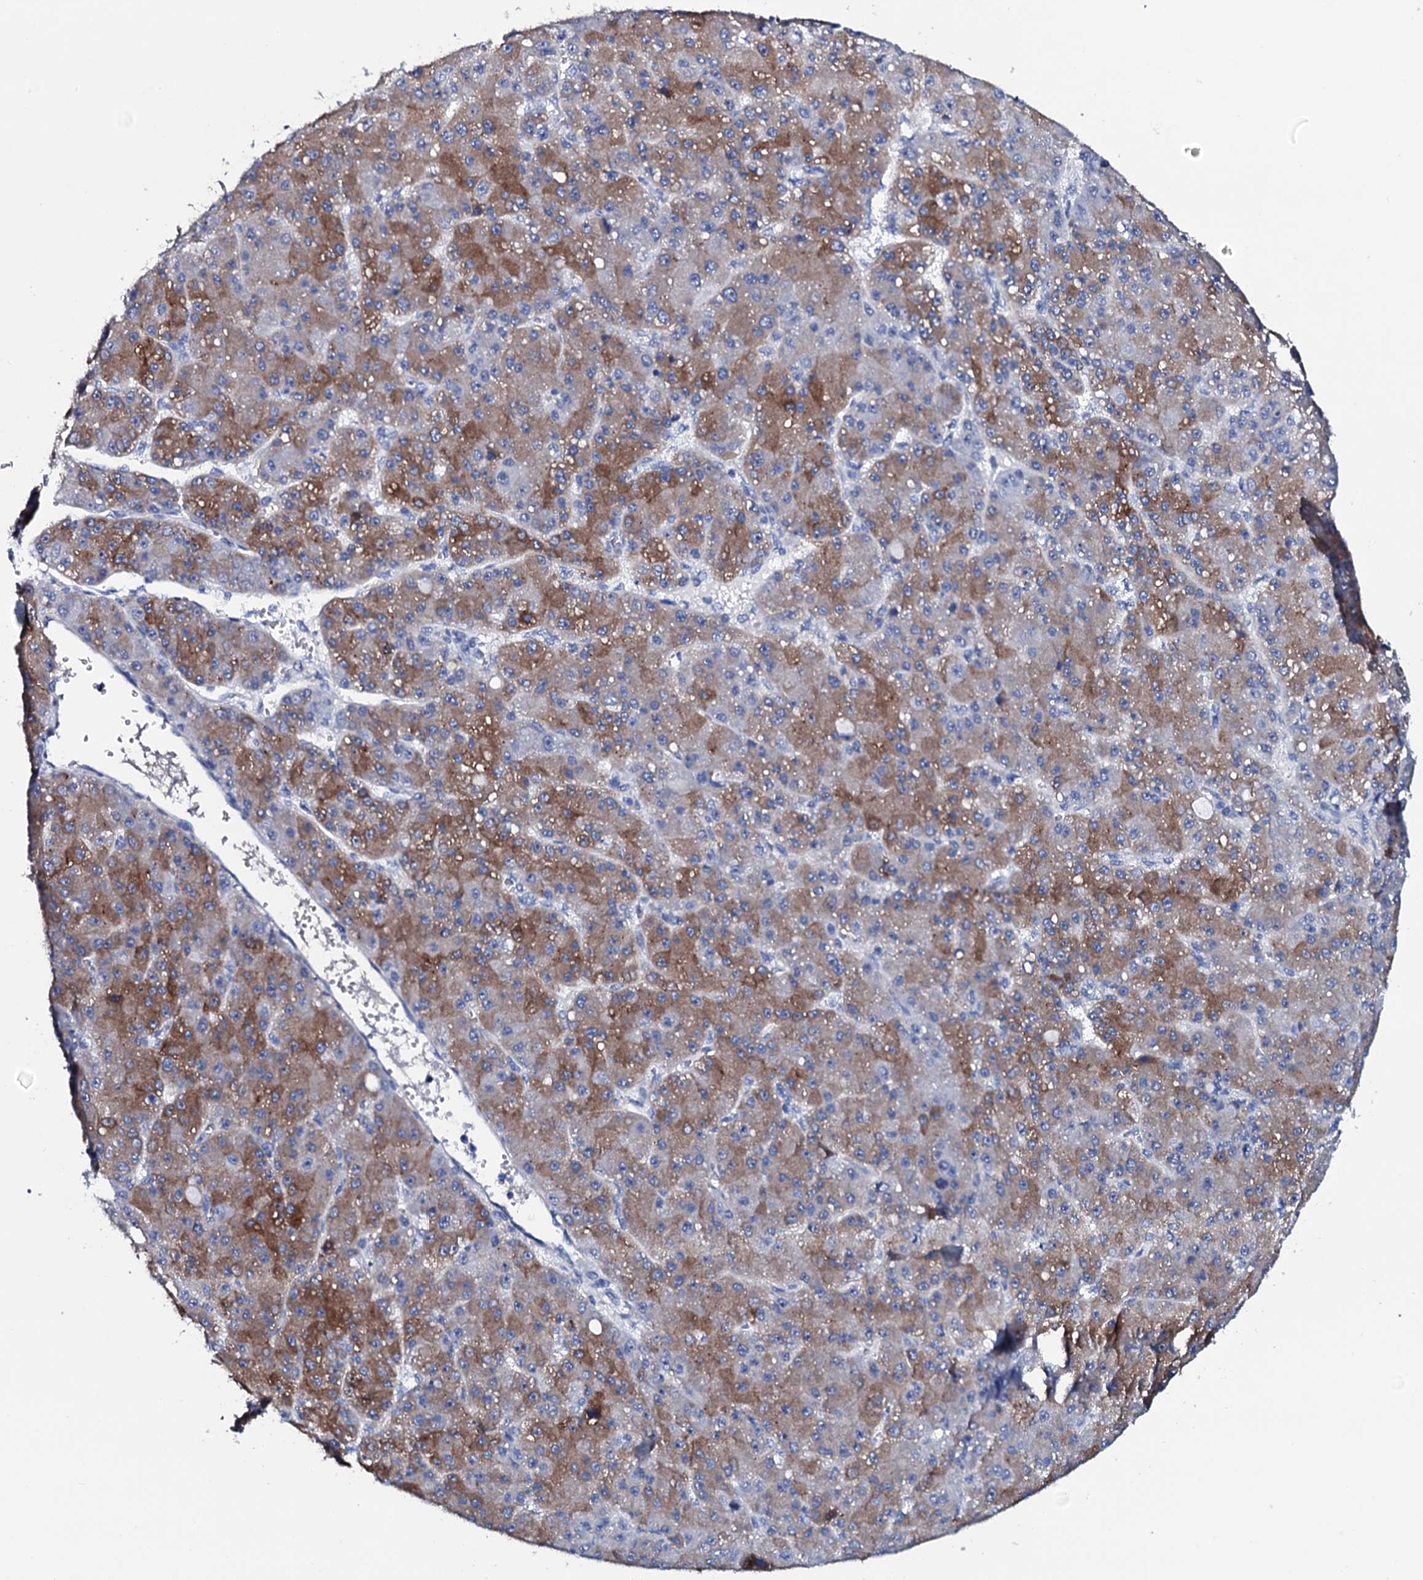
{"staining": {"intensity": "moderate", "quantity": ">75%", "location": "cytoplasmic/membranous"}, "tissue": "liver cancer", "cell_type": "Tumor cells", "image_type": "cancer", "snomed": [{"axis": "morphology", "description": "Carcinoma, Hepatocellular, NOS"}, {"axis": "topography", "description": "Liver"}], "caption": "Immunohistochemistry (IHC) micrograph of neoplastic tissue: human liver cancer stained using immunohistochemistry reveals medium levels of moderate protein expression localized specifically in the cytoplasmic/membranous of tumor cells, appearing as a cytoplasmic/membranous brown color.", "gene": "GYS2", "patient": {"sex": "male", "age": 67}}